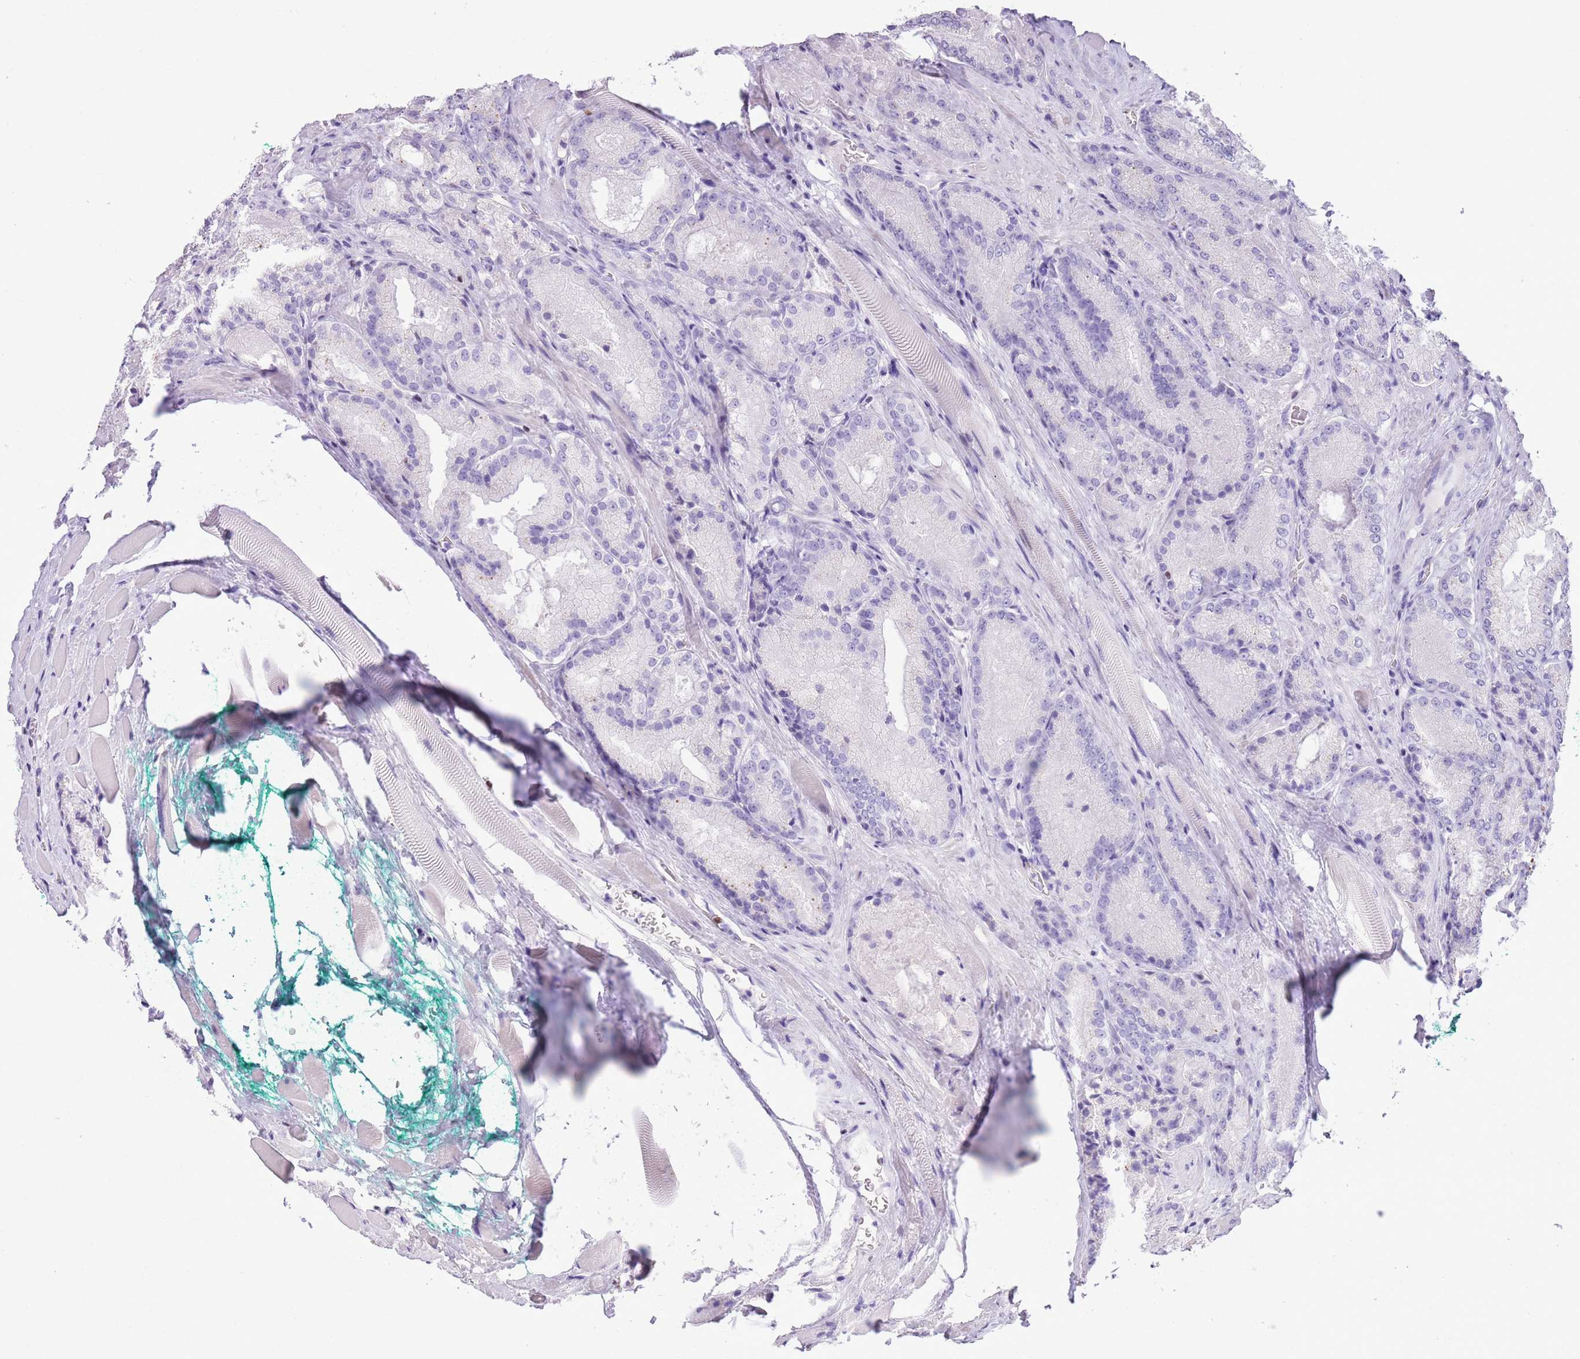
{"staining": {"intensity": "negative", "quantity": "none", "location": "none"}, "tissue": "prostate cancer", "cell_type": "Tumor cells", "image_type": "cancer", "snomed": [{"axis": "morphology", "description": "Adenocarcinoma, Low grade"}, {"axis": "topography", "description": "Prostate"}], "caption": "High power microscopy photomicrograph of an immunohistochemistry photomicrograph of prostate cancer, revealing no significant staining in tumor cells.", "gene": "BCL11B", "patient": {"sex": "male", "age": 74}}